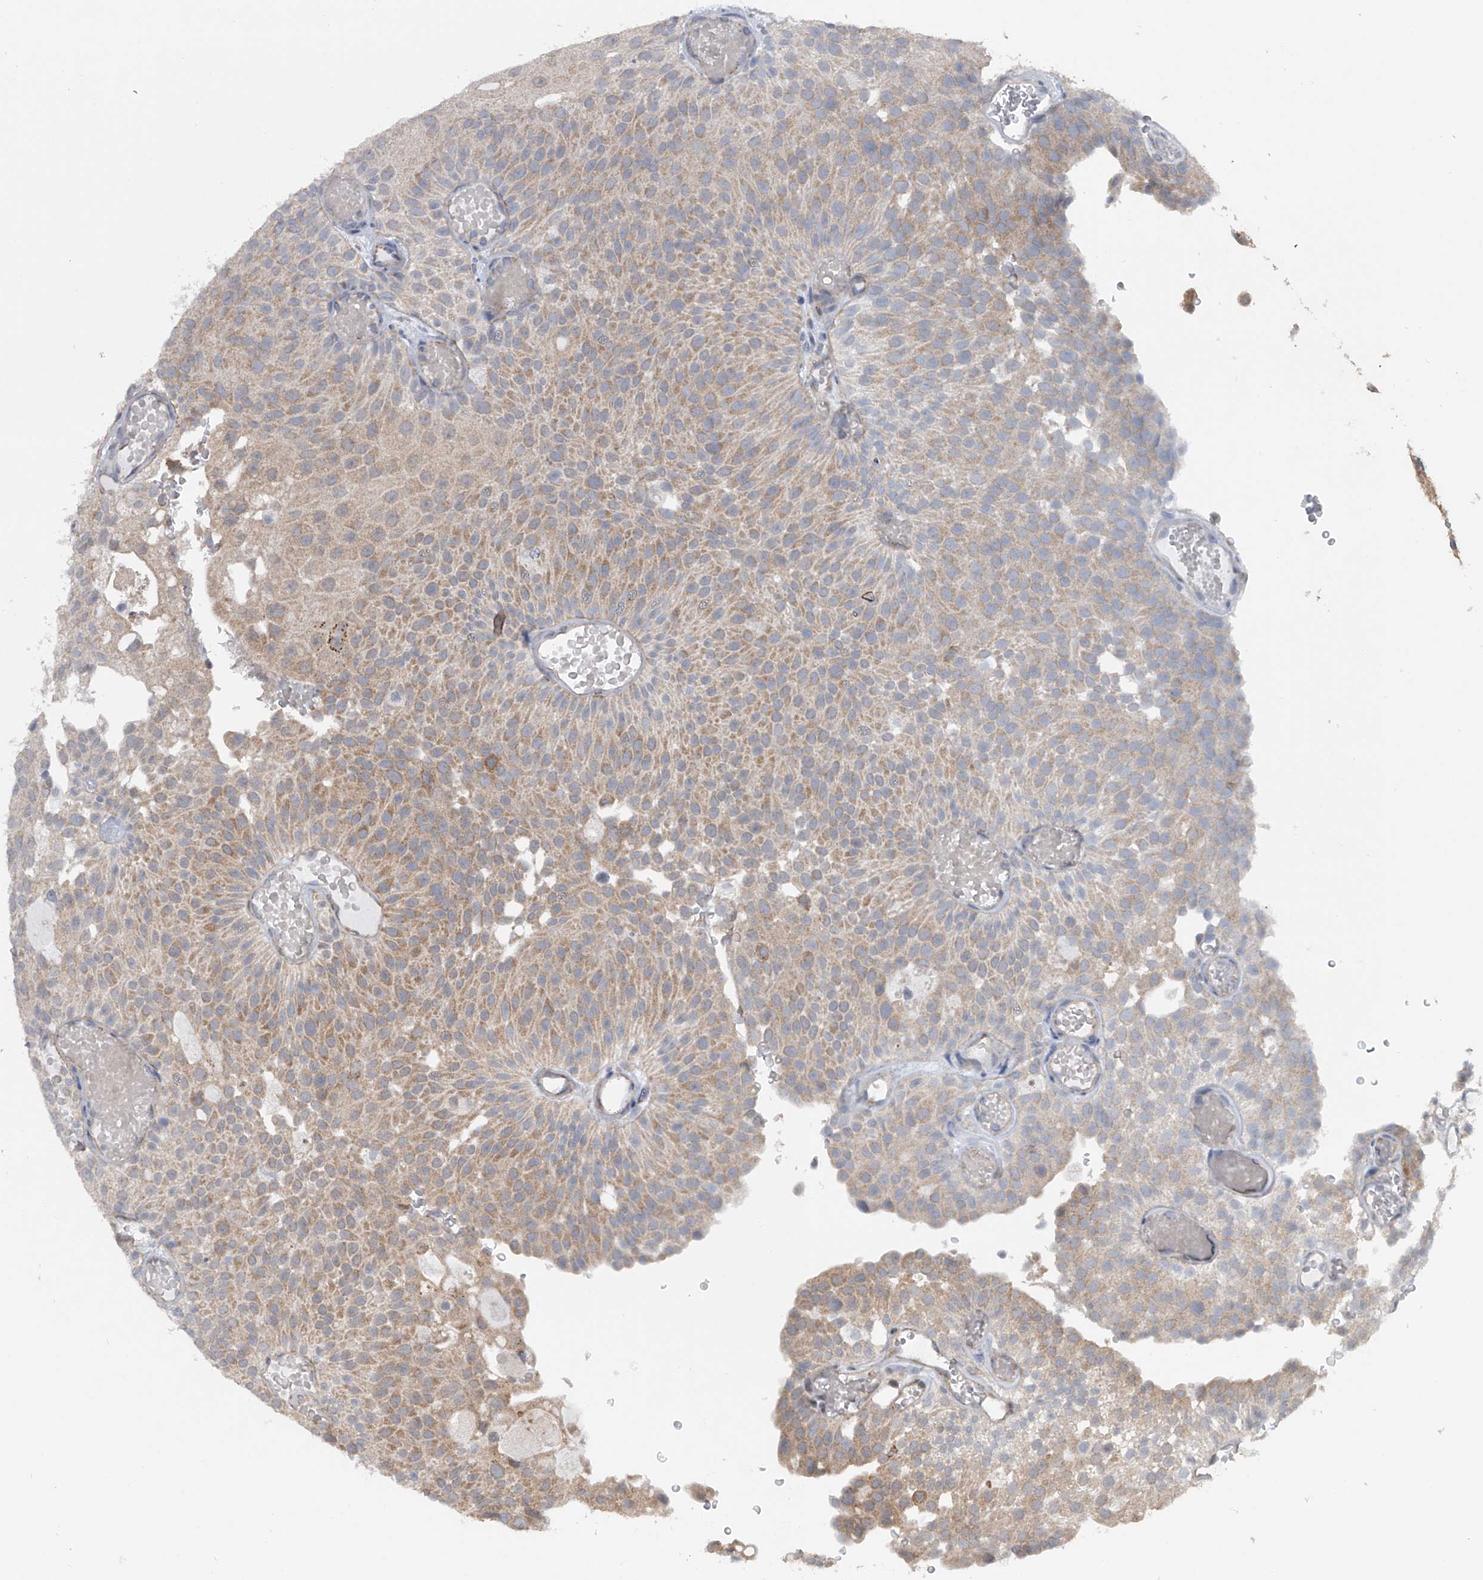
{"staining": {"intensity": "moderate", "quantity": ">75%", "location": "cytoplasmic/membranous"}, "tissue": "urothelial cancer", "cell_type": "Tumor cells", "image_type": "cancer", "snomed": [{"axis": "morphology", "description": "Urothelial carcinoma, Low grade"}, {"axis": "topography", "description": "Urinary bladder"}], "caption": "A photomicrograph showing moderate cytoplasmic/membranous positivity in approximately >75% of tumor cells in urothelial cancer, as visualized by brown immunohistochemical staining.", "gene": "GEMIN8", "patient": {"sex": "male", "age": 78}}